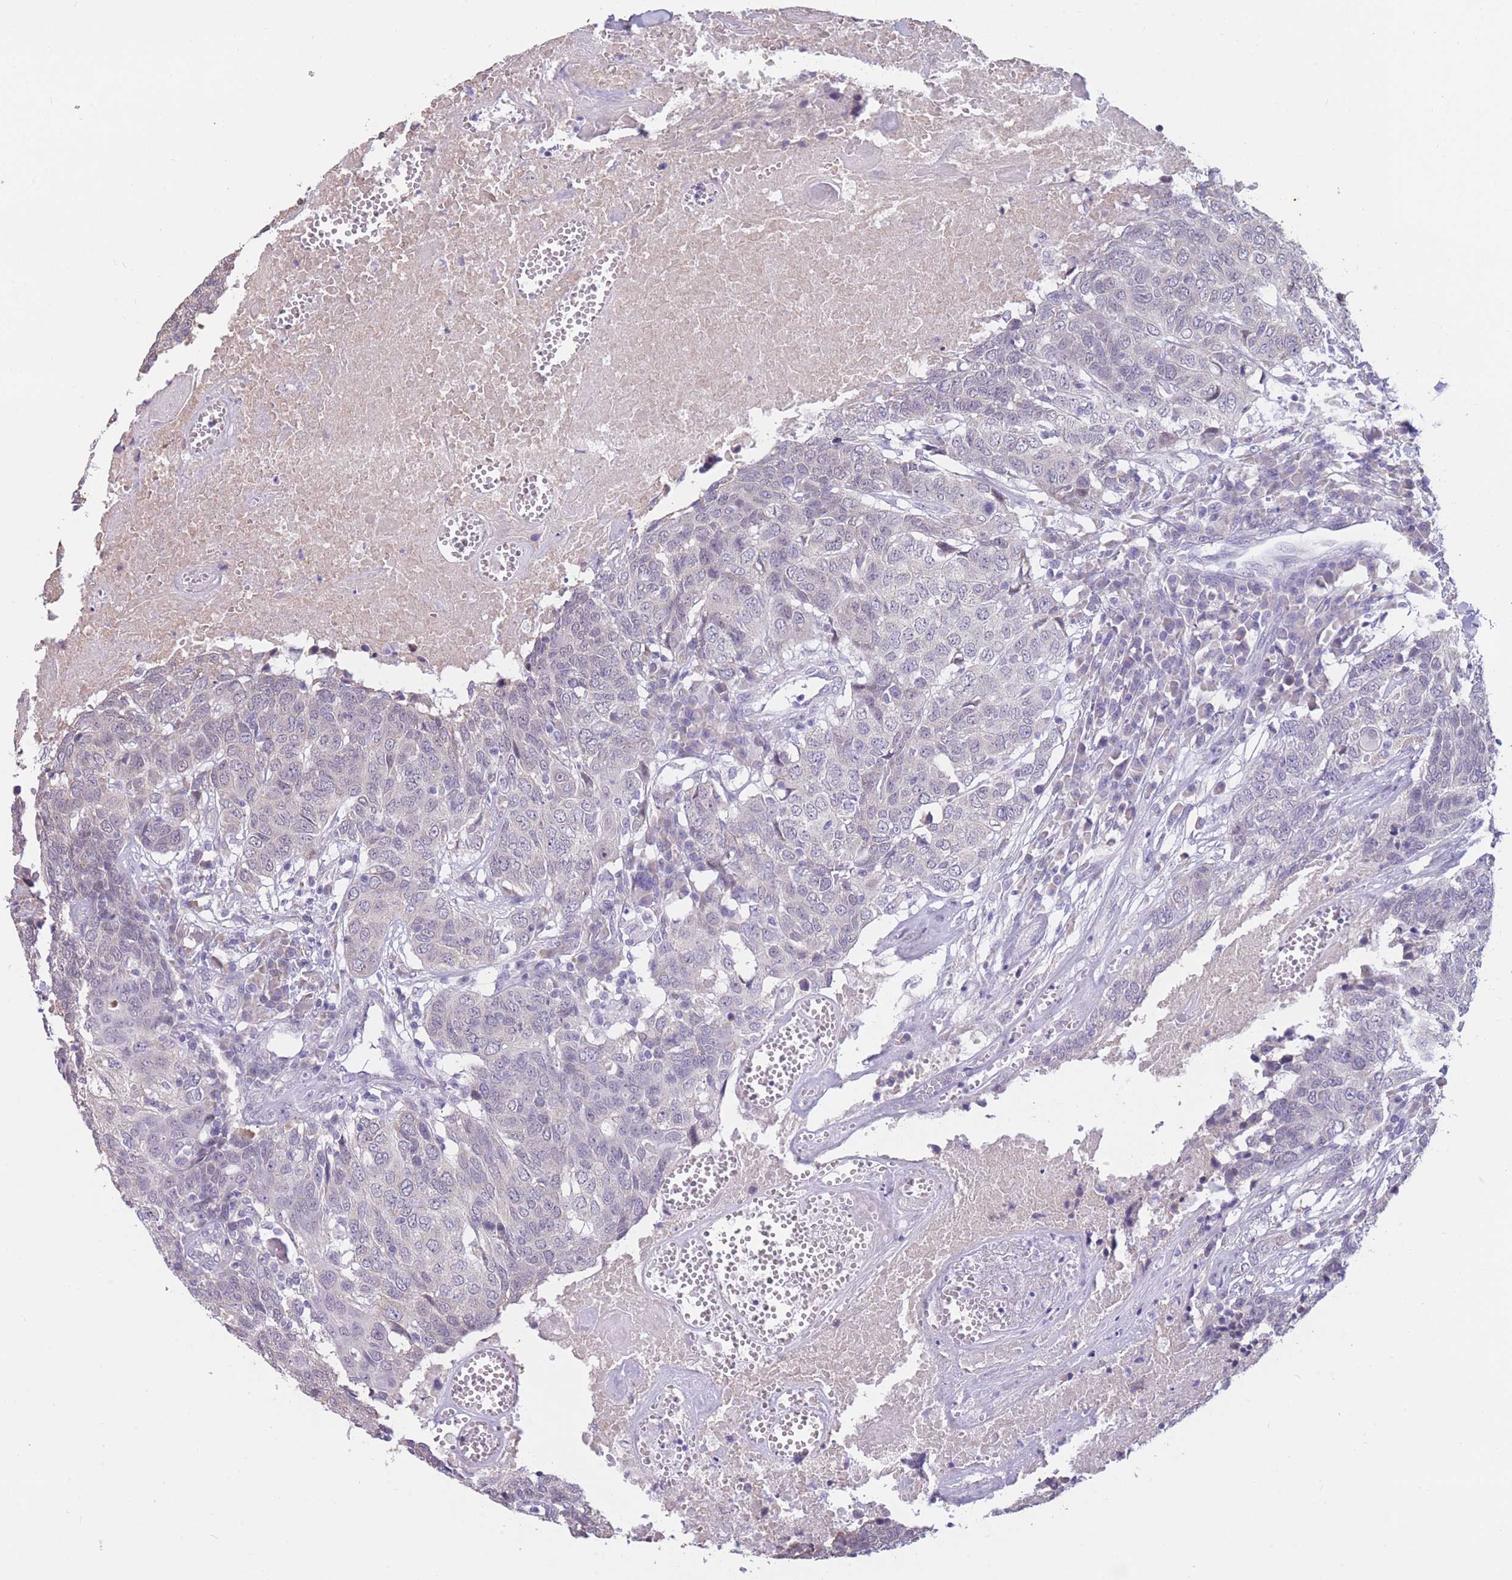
{"staining": {"intensity": "negative", "quantity": "none", "location": "none"}, "tissue": "head and neck cancer", "cell_type": "Tumor cells", "image_type": "cancer", "snomed": [{"axis": "morphology", "description": "Squamous cell carcinoma, NOS"}, {"axis": "topography", "description": "Head-Neck"}], "caption": "Protein analysis of head and neck cancer (squamous cell carcinoma) shows no significant staining in tumor cells.", "gene": "COL27A1", "patient": {"sex": "male", "age": 66}}